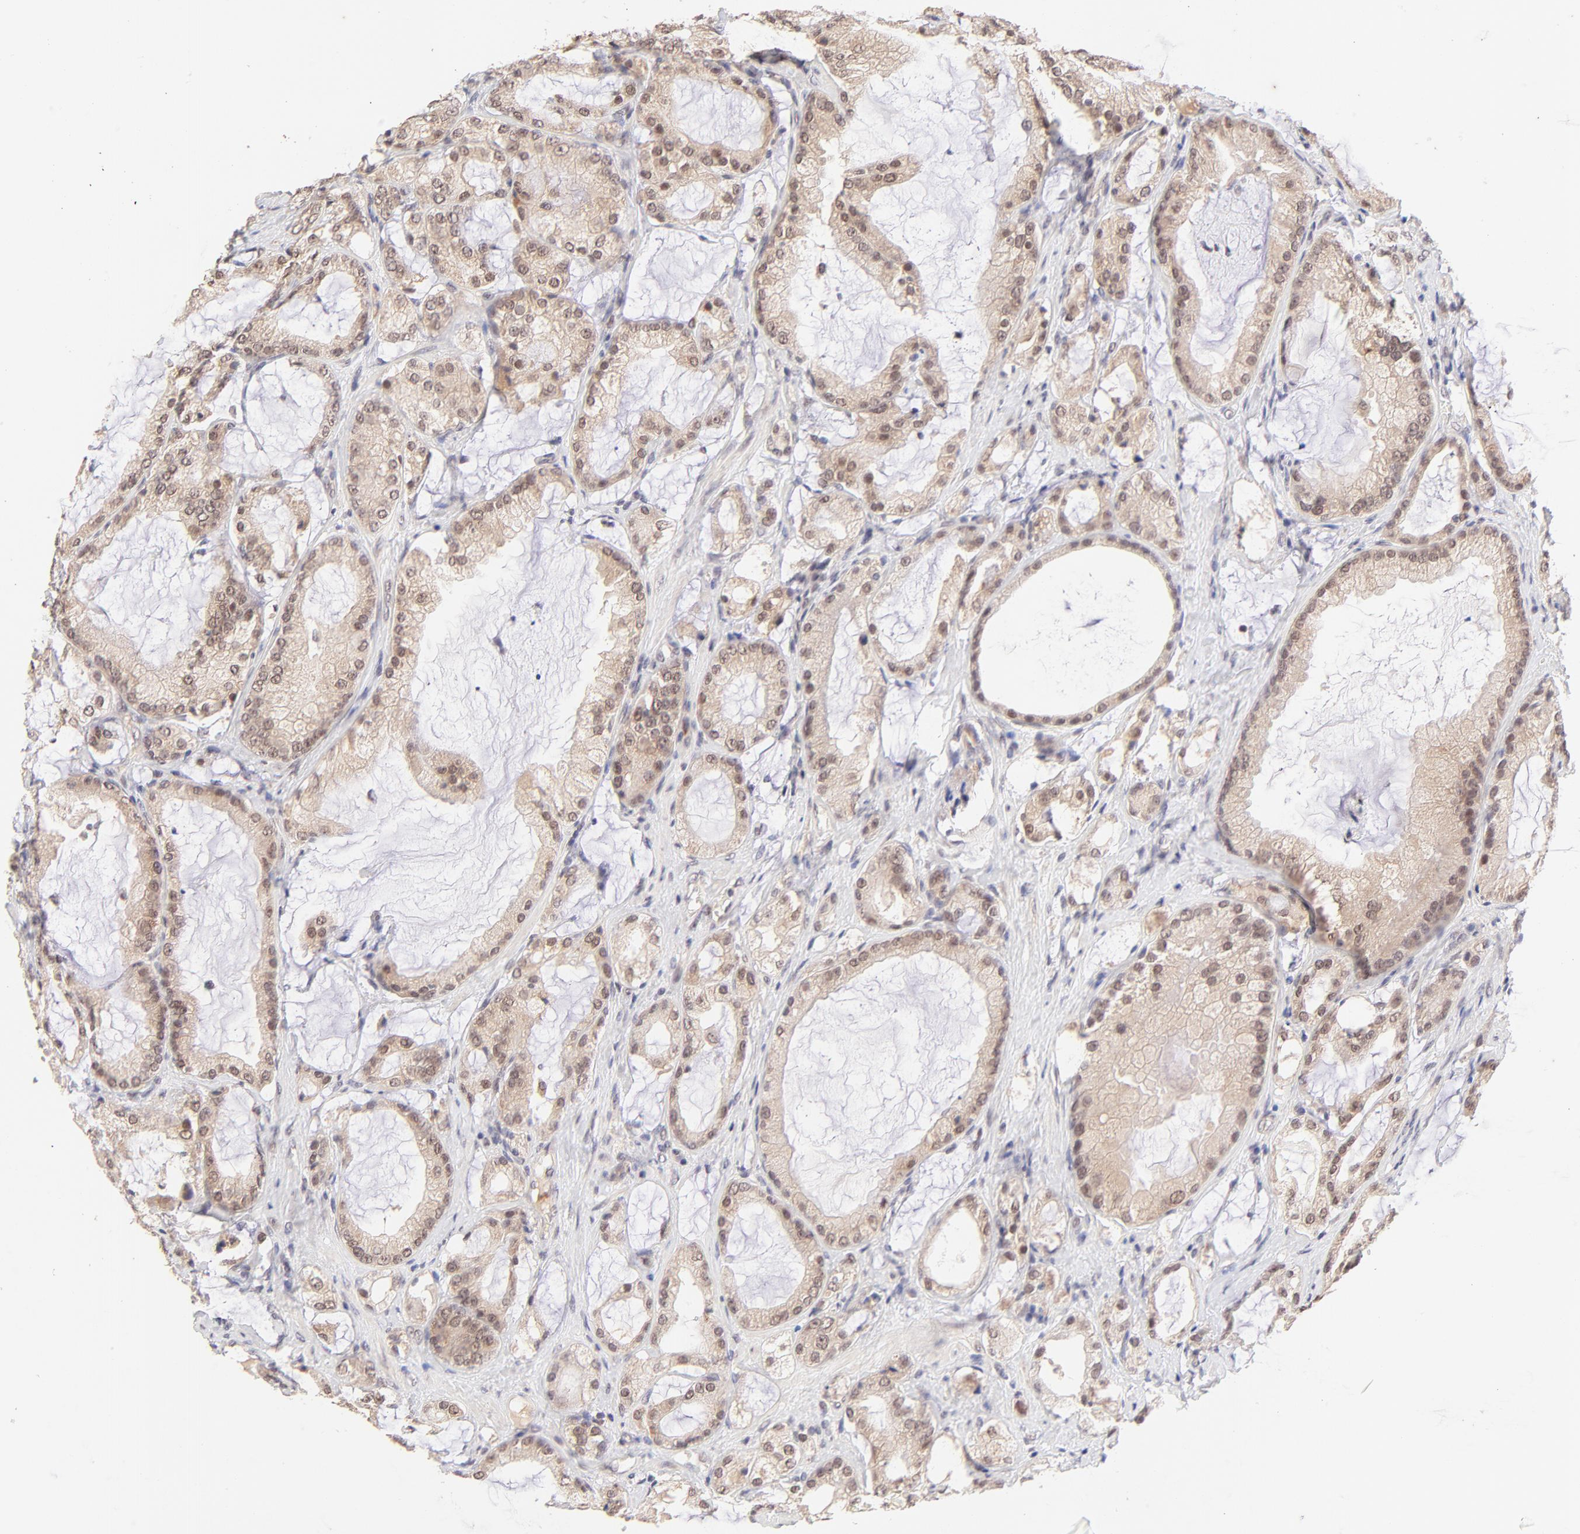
{"staining": {"intensity": "weak", "quantity": "25%-75%", "location": "cytoplasmic/membranous,nuclear"}, "tissue": "prostate cancer", "cell_type": "Tumor cells", "image_type": "cancer", "snomed": [{"axis": "morphology", "description": "Adenocarcinoma, Medium grade"}, {"axis": "topography", "description": "Prostate"}], "caption": "Prostate cancer stained with DAB (3,3'-diaminobenzidine) IHC reveals low levels of weak cytoplasmic/membranous and nuclear expression in about 25%-75% of tumor cells. (brown staining indicates protein expression, while blue staining denotes nuclei).", "gene": "MED12", "patient": {"sex": "male", "age": 70}}